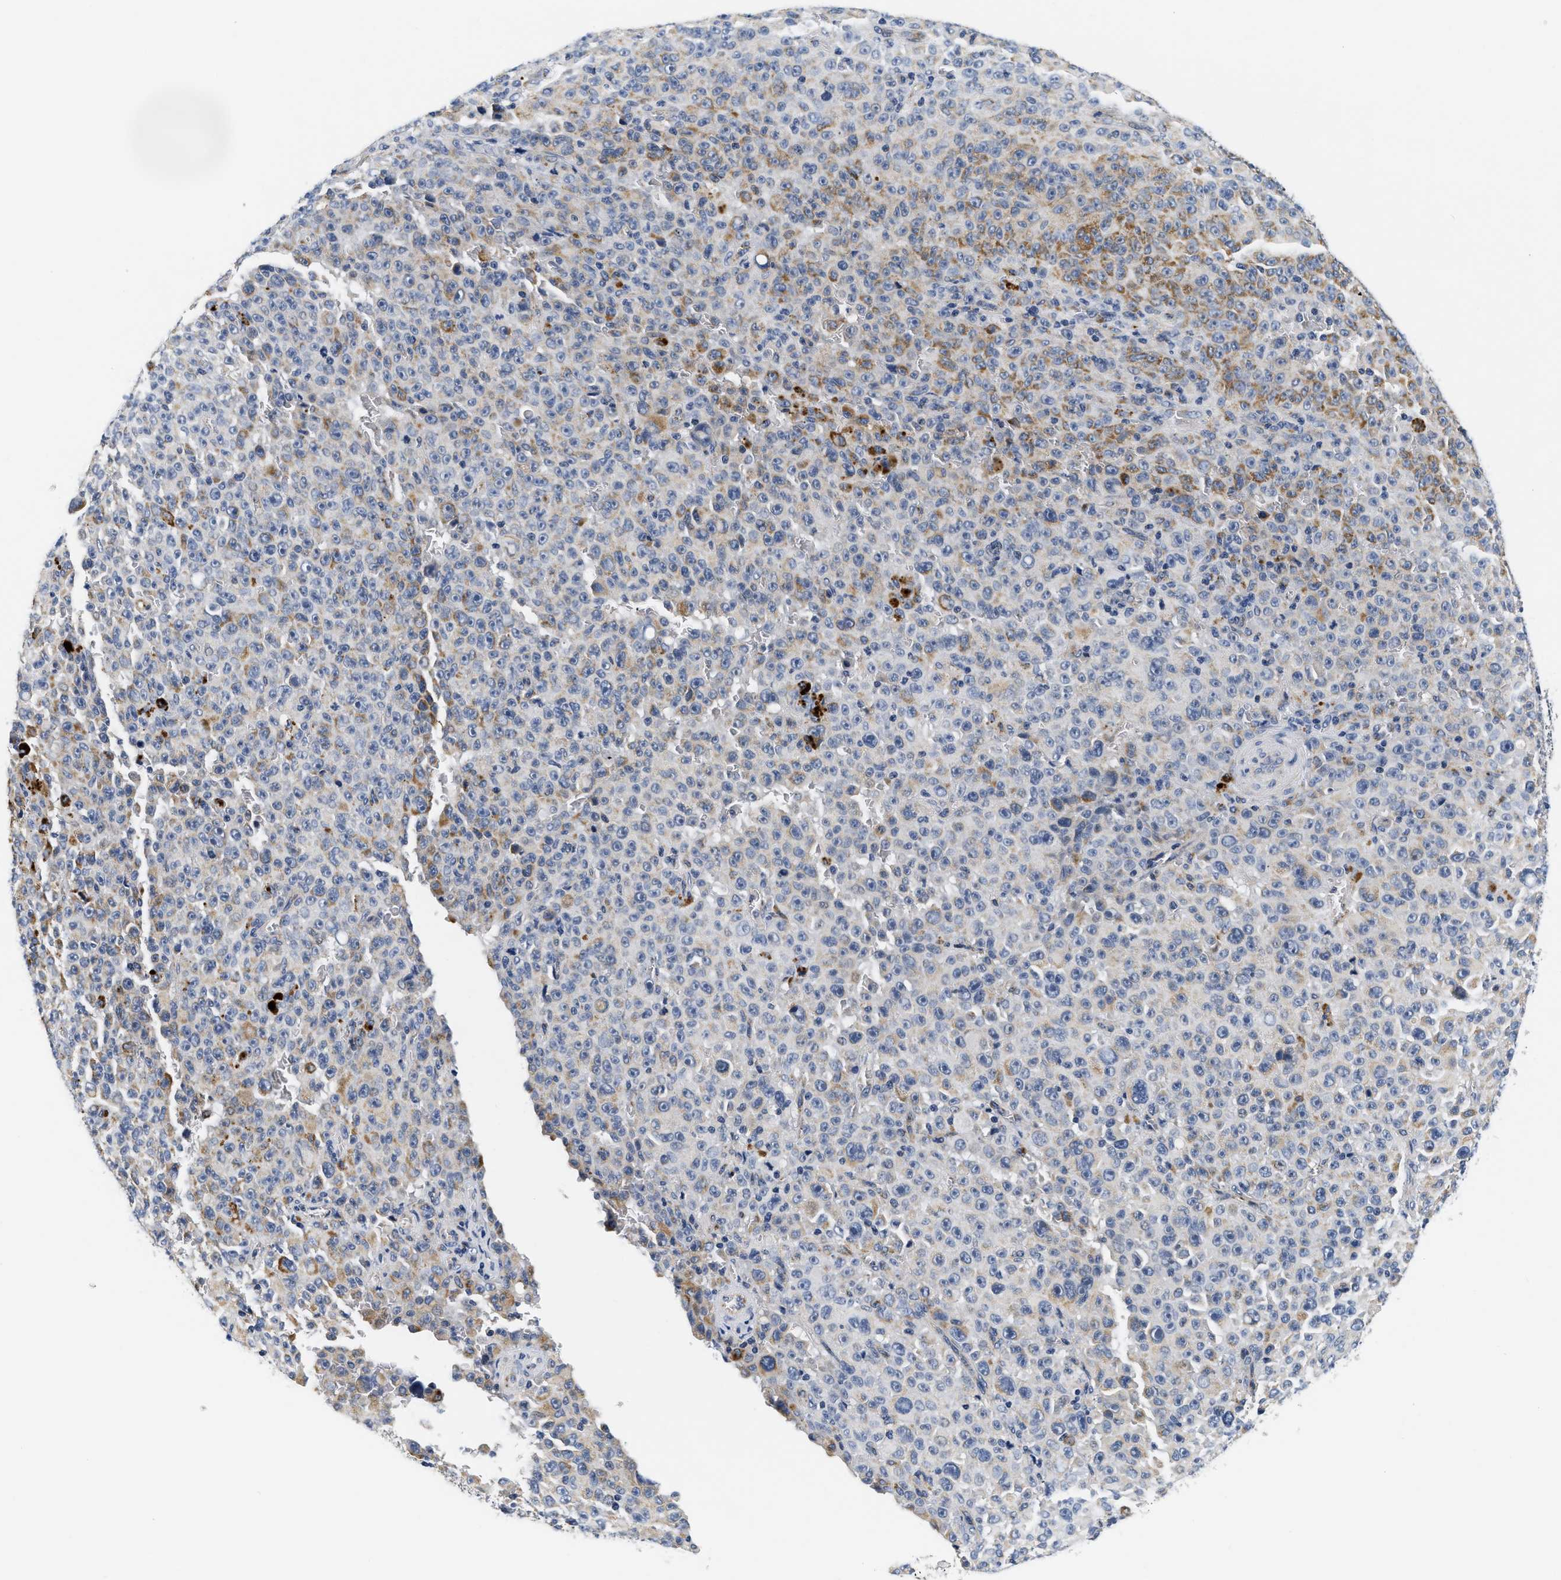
{"staining": {"intensity": "moderate", "quantity": "25%-75%", "location": "cytoplasmic/membranous"}, "tissue": "melanoma", "cell_type": "Tumor cells", "image_type": "cancer", "snomed": [{"axis": "morphology", "description": "Malignant melanoma, NOS"}, {"axis": "topography", "description": "Skin"}], "caption": "High-magnification brightfield microscopy of melanoma stained with DAB (3,3'-diaminobenzidine) (brown) and counterstained with hematoxylin (blue). tumor cells exhibit moderate cytoplasmic/membranous expression is identified in approximately25%-75% of cells.", "gene": "PDP1", "patient": {"sex": "female", "age": 82}}